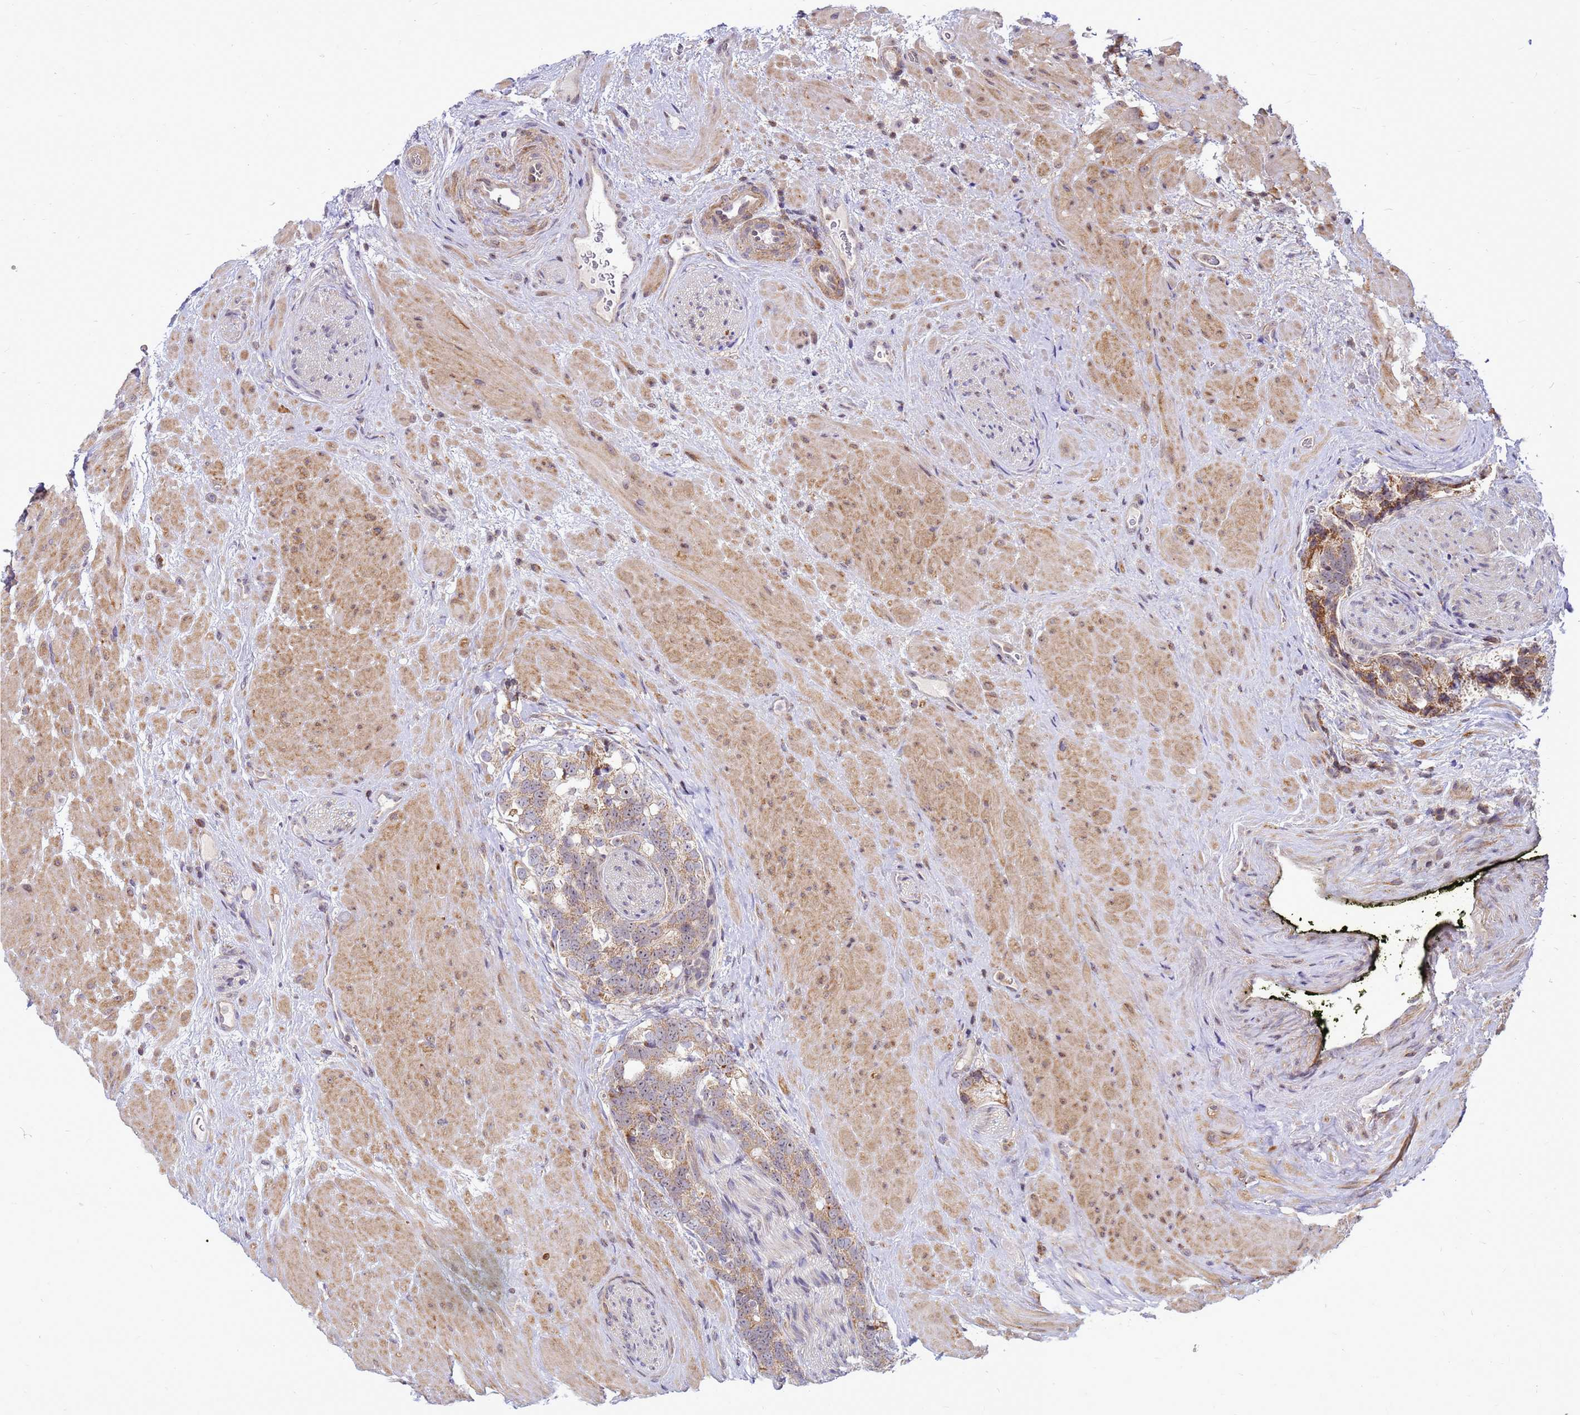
{"staining": {"intensity": "moderate", "quantity": "25%-75%", "location": "cytoplasmic/membranous"}, "tissue": "prostate cancer", "cell_type": "Tumor cells", "image_type": "cancer", "snomed": [{"axis": "morphology", "description": "Adenocarcinoma, High grade"}, {"axis": "topography", "description": "Prostate"}], "caption": "This image demonstrates prostate adenocarcinoma (high-grade) stained with immunohistochemistry (IHC) to label a protein in brown. The cytoplasmic/membranous of tumor cells show moderate positivity for the protein. Nuclei are counter-stained blue.", "gene": "C12orf43", "patient": {"sex": "male", "age": 74}}